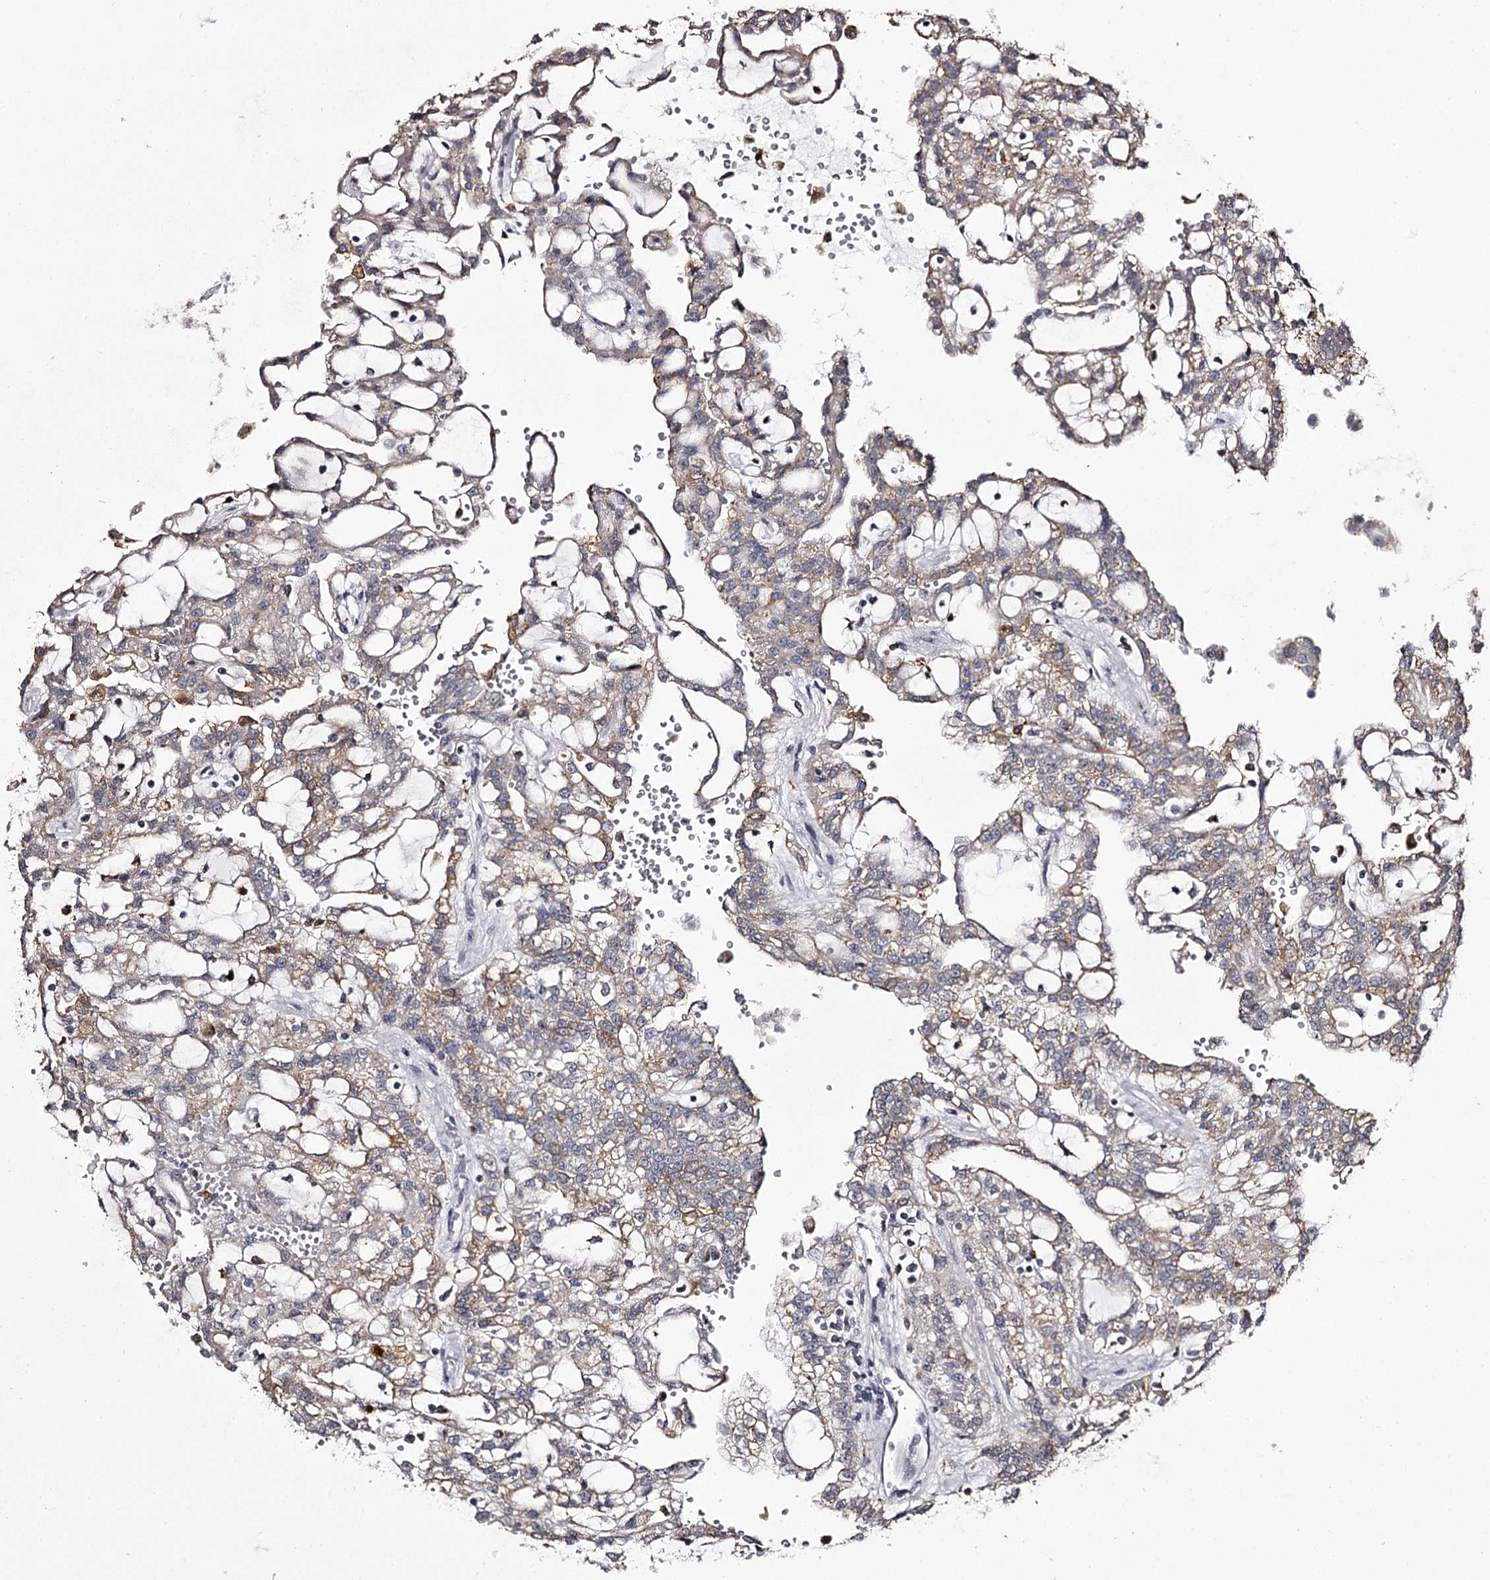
{"staining": {"intensity": "moderate", "quantity": "25%-75%", "location": "cytoplasmic/membranous"}, "tissue": "renal cancer", "cell_type": "Tumor cells", "image_type": "cancer", "snomed": [{"axis": "morphology", "description": "Adenocarcinoma, NOS"}, {"axis": "topography", "description": "Kidney"}], "caption": "Immunohistochemistry of renal cancer exhibits medium levels of moderate cytoplasmic/membranous staining in approximately 25%-75% of tumor cells.", "gene": "SLC32A1", "patient": {"sex": "male", "age": 63}}